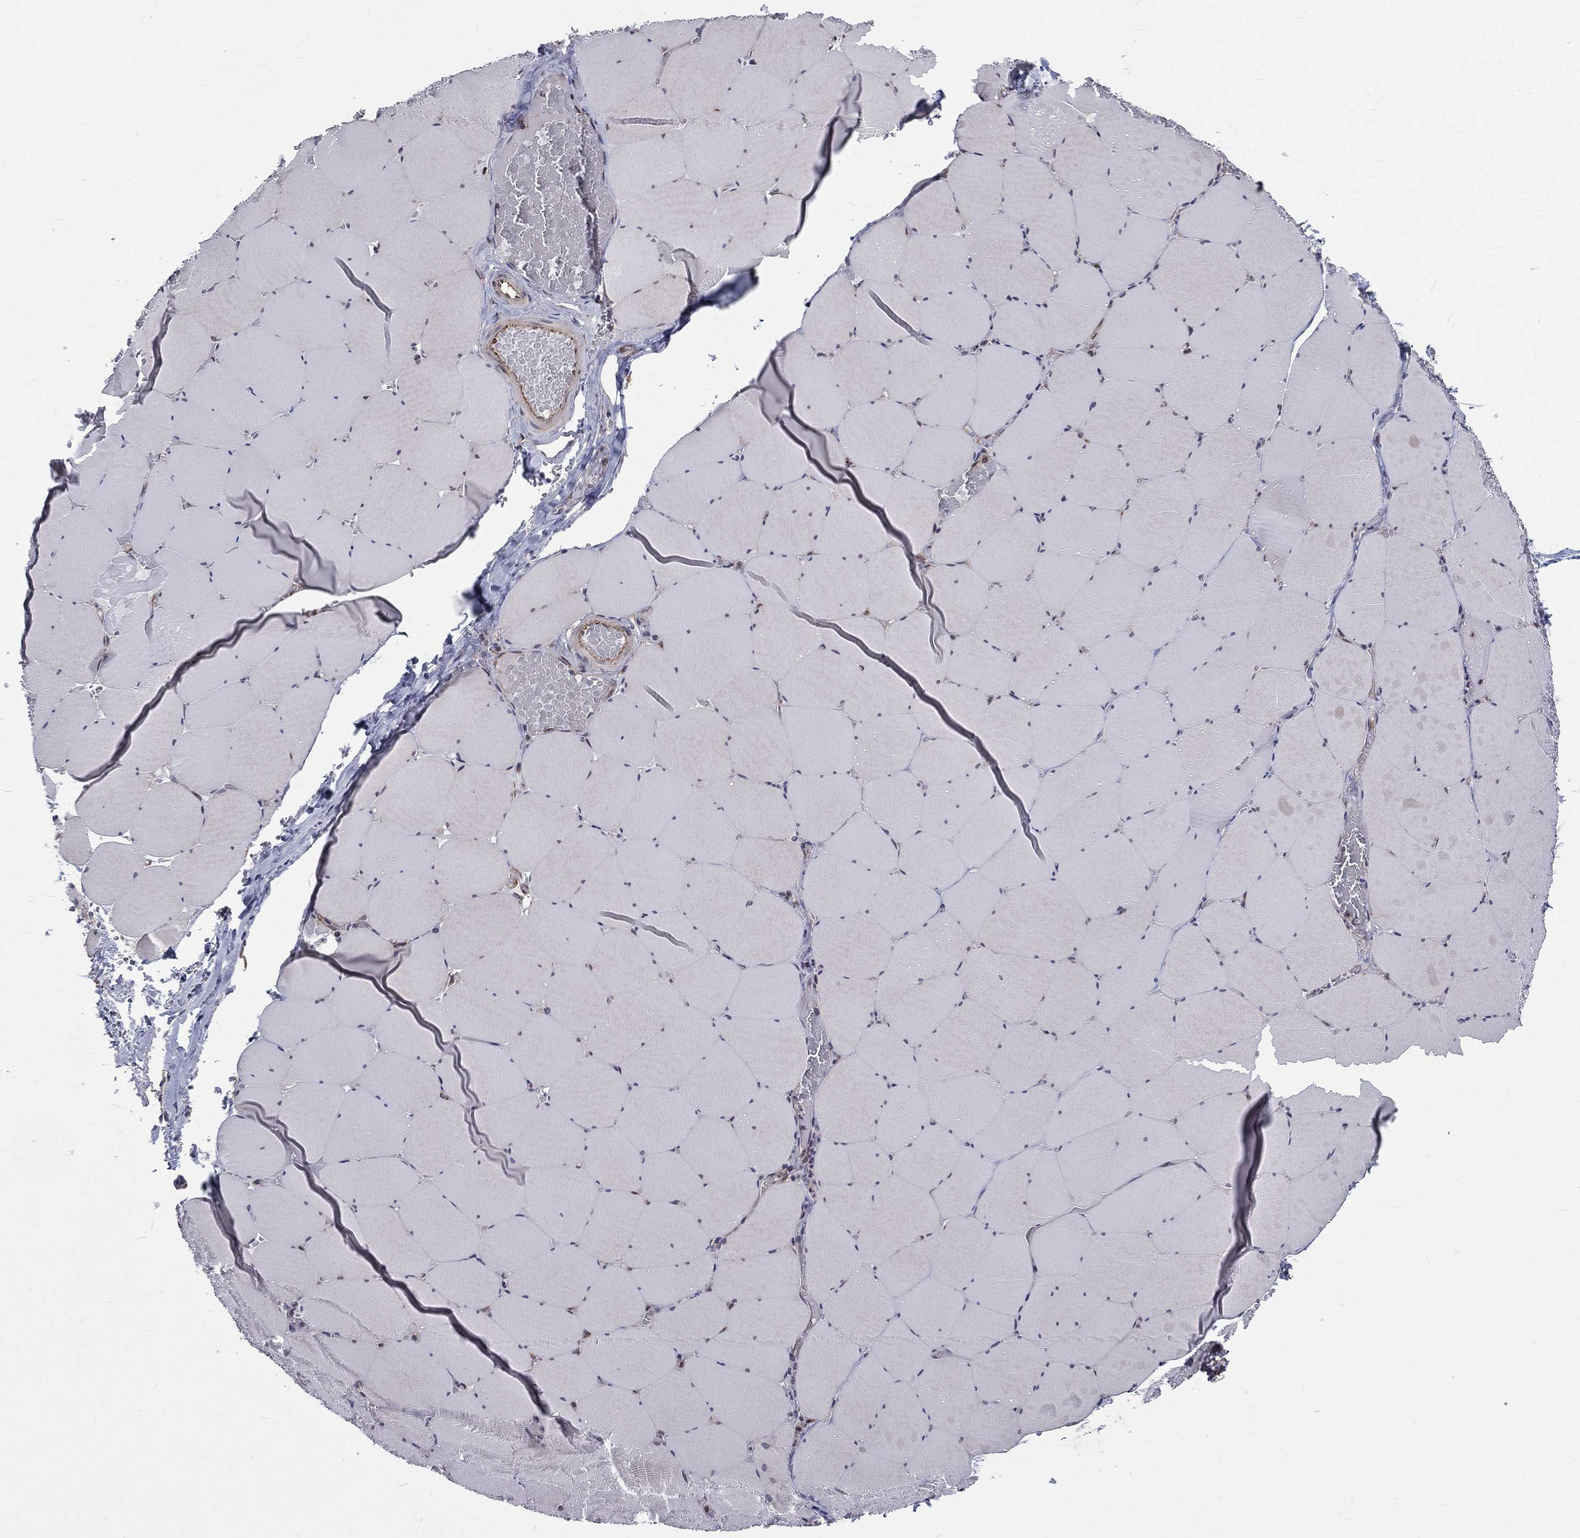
{"staining": {"intensity": "negative", "quantity": "none", "location": "none"}, "tissue": "skeletal muscle", "cell_type": "Myocytes", "image_type": "normal", "snomed": [{"axis": "morphology", "description": "Normal tissue, NOS"}, {"axis": "morphology", "description": "Malignant melanoma, Metastatic site"}, {"axis": "topography", "description": "Skeletal muscle"}], "caption": "IHC of unremarkable human skeletal muscle demonstrates no positivity in myocytes. (DAB IHC with hematoxylin counter stain).", "gene": "ARL3", "patient": {"sex": "male", "age": 50}}